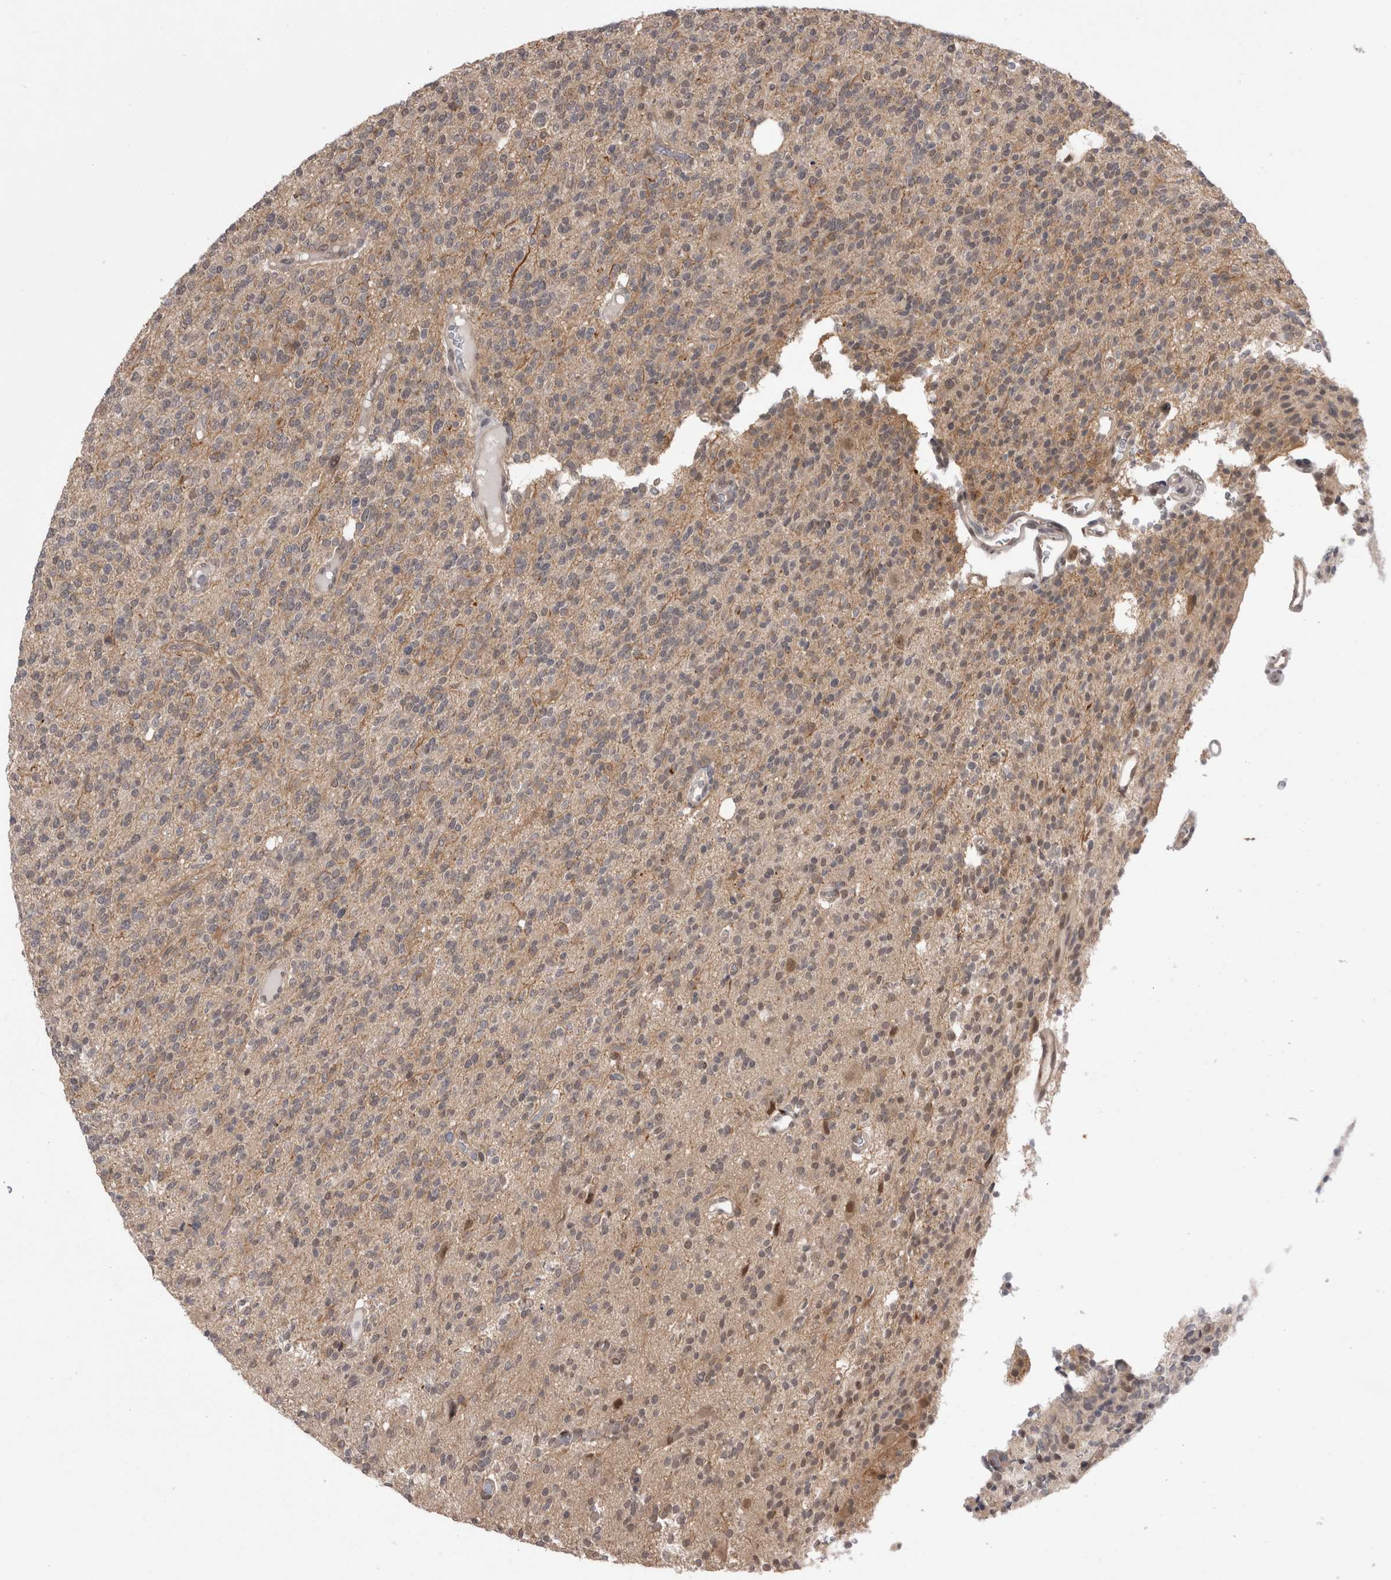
{"staining": {"intensity": "weak", "quantity": ">75%", "location": "cytoplasmic/membranous"}, "tissue": "glioma", "cell_type": "Tumor cells", "image_type": "cancer", "snomed": [{"axis": "morphology", "description": "Glioma, malignant, High grade"}, {"axis": "topography", "description": "Brain"}], "caption": "Immunohistochemistry (IHC) staining of glioma, which shows low levels of weak cytoplasmic/membranous expression in approximately >75% of tumor cells indicating weak cytoplasmic/membranous protein staining. The staining was performed using DAB (3,3'-diaminobenzidine) (brown) for protein detection and nuclei were counterstained in hematoxylin (blue).", "gene": "ZNF341", "patient": {"sex": "male", "age": 34}}